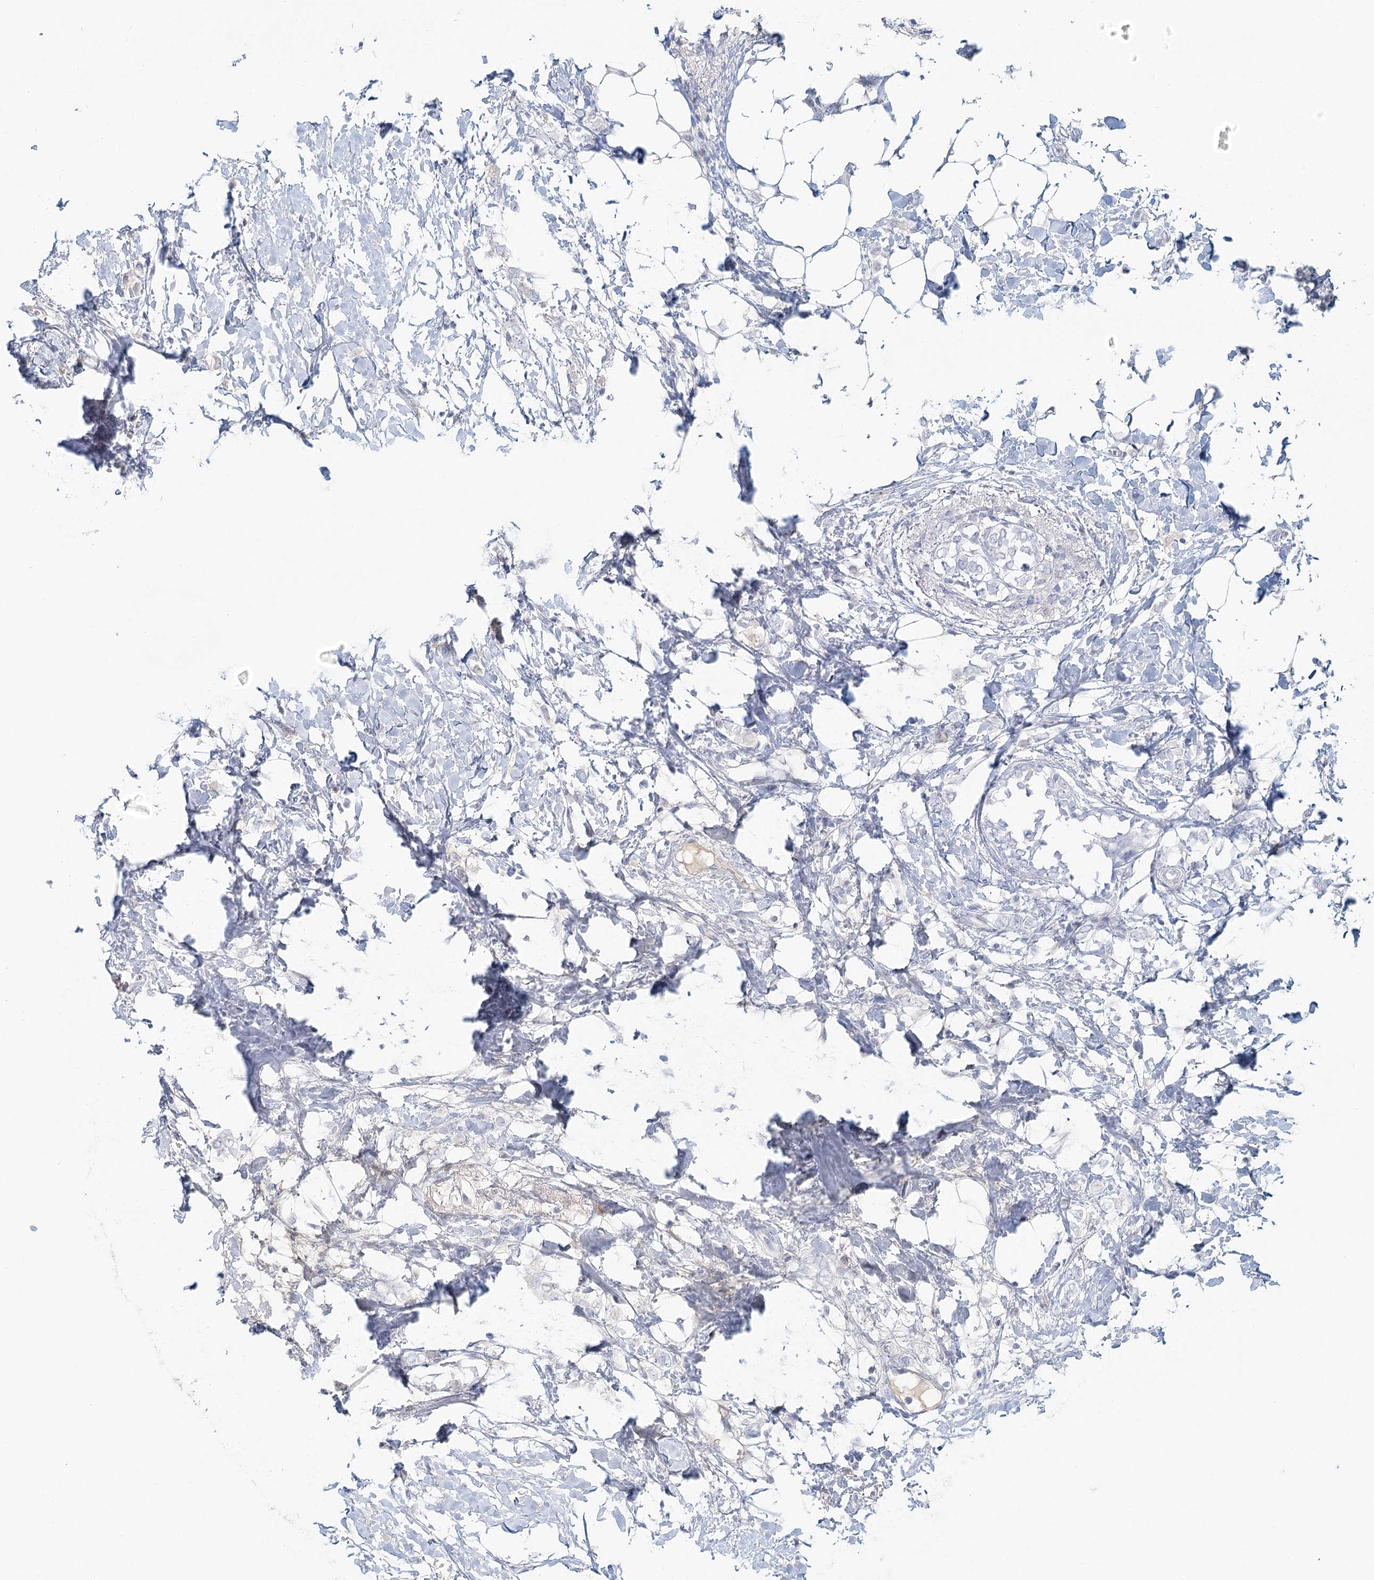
{"staining": {"intensity": "negative", "quantity": "none", "location": "none"}, "tissue": "breast cancer", "cell_type": "Tumor cells", "image_type": "cancer", "snomed": [{"axis": "morphology", "description": "Normal tissue, NOS"}, {"axis": "morphology", "description": "Lobular carcinoma"}, {"axis": "topography", "description": "Breast"}], "caption": "High magnification brightfield microscopy of breast cancer (lobular carcinoma) stained with DAB (3,3'-diaminobenzidine) (brown) and counterstained with hematoxylin (blue): tumor cells show no significant positivity.", "gene": "DMGDH", "patient": {"sex": "female", "age": 47}}